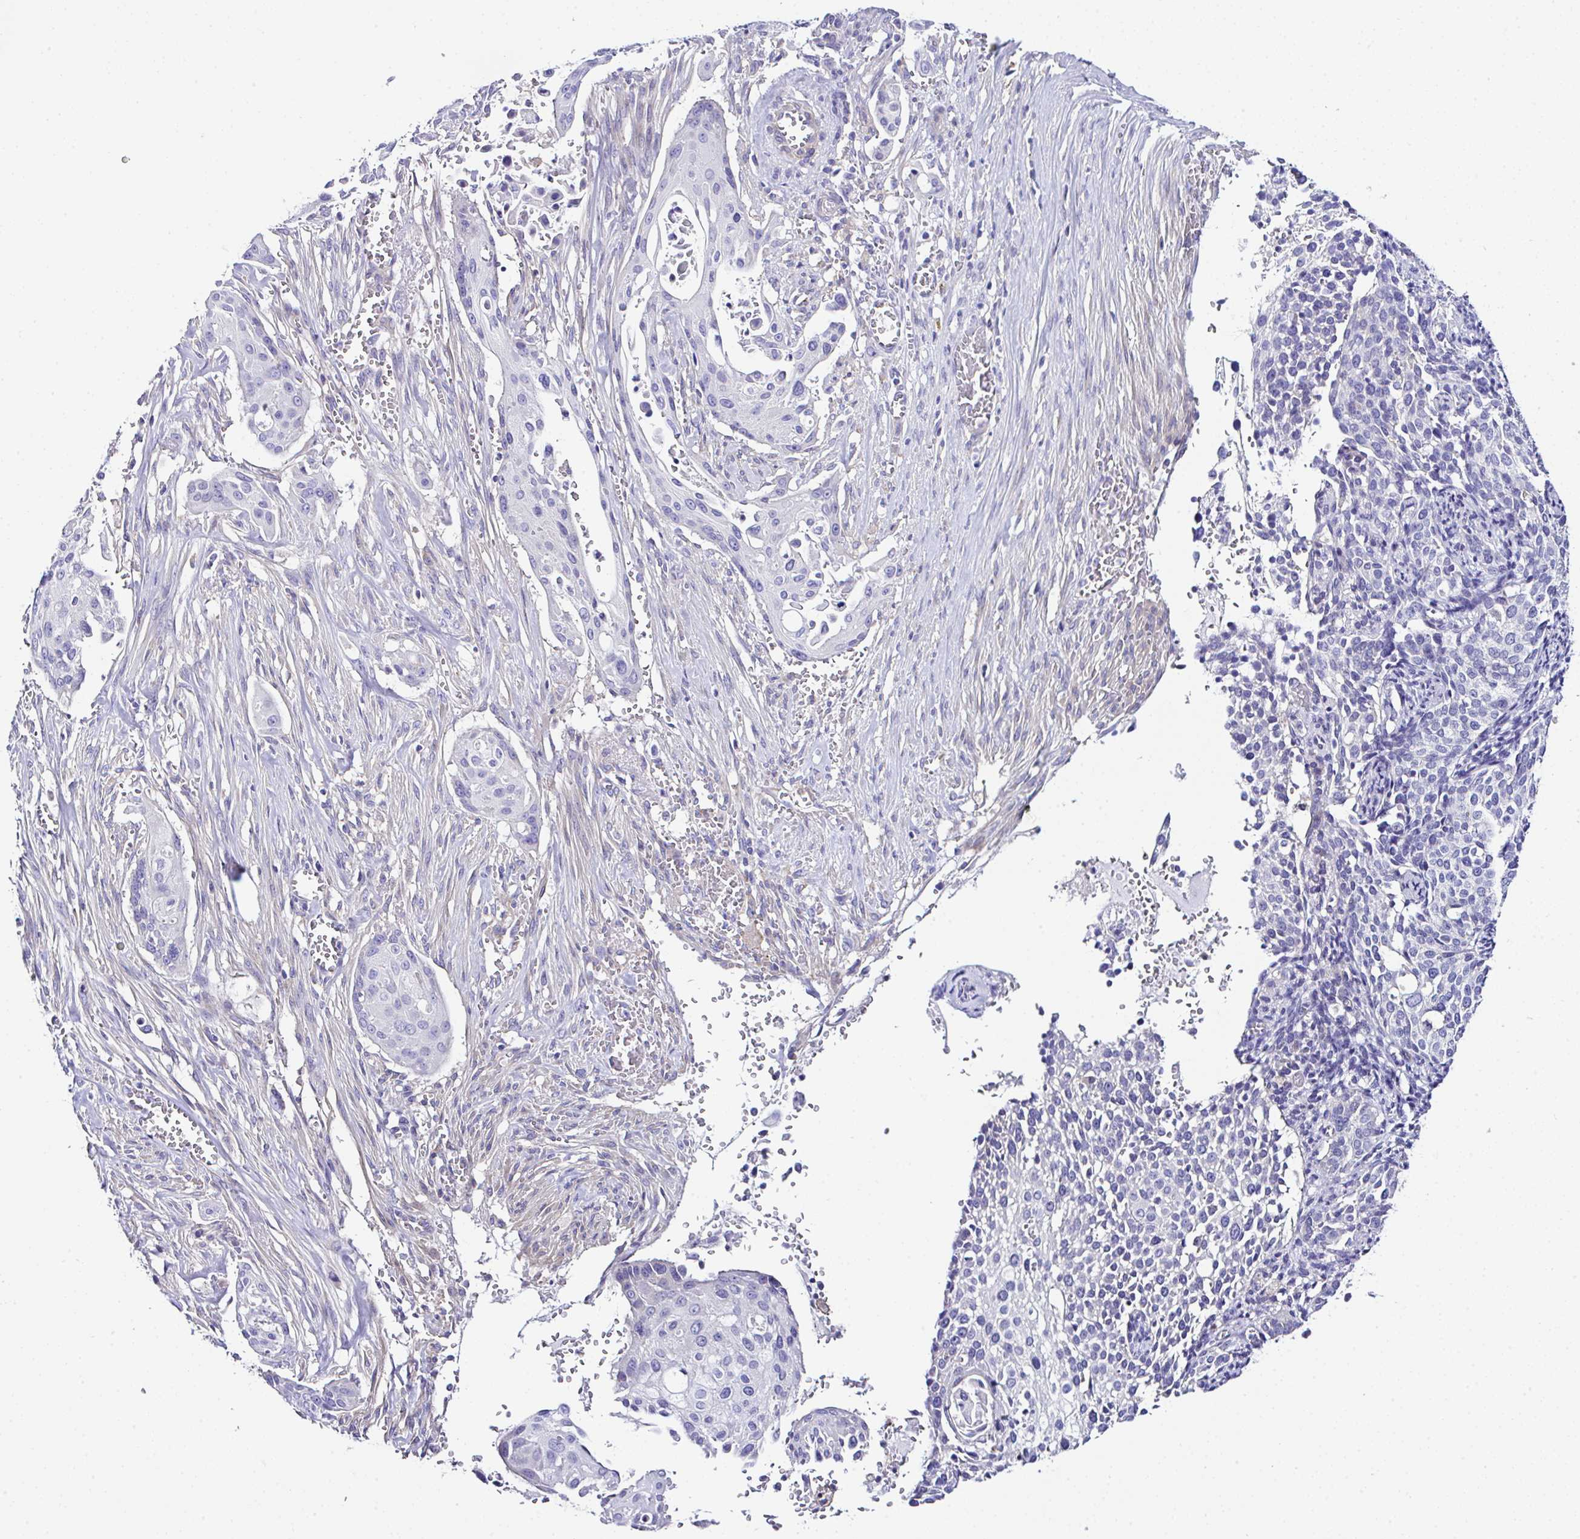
{"staining": {"intensity": "negative", "quantity": "none", "location": "none"}, "tissue": "cervical cancer", "cell_type": "Tumor cells", "image_type": "cancer", "snomed": [{"axis": "morphology", "description": "Squamous cell carcinoma, NOS"}, {"axis": "topography", "description": "Cervix"}], "caption": "Human cervical squamous cell carcinoma stained for a protein using immunohistochemistry (IHC) reveals no positivity in tumor cells.", "gene": "OR4P4", "patient": {"sex": "female", "age": 44}}